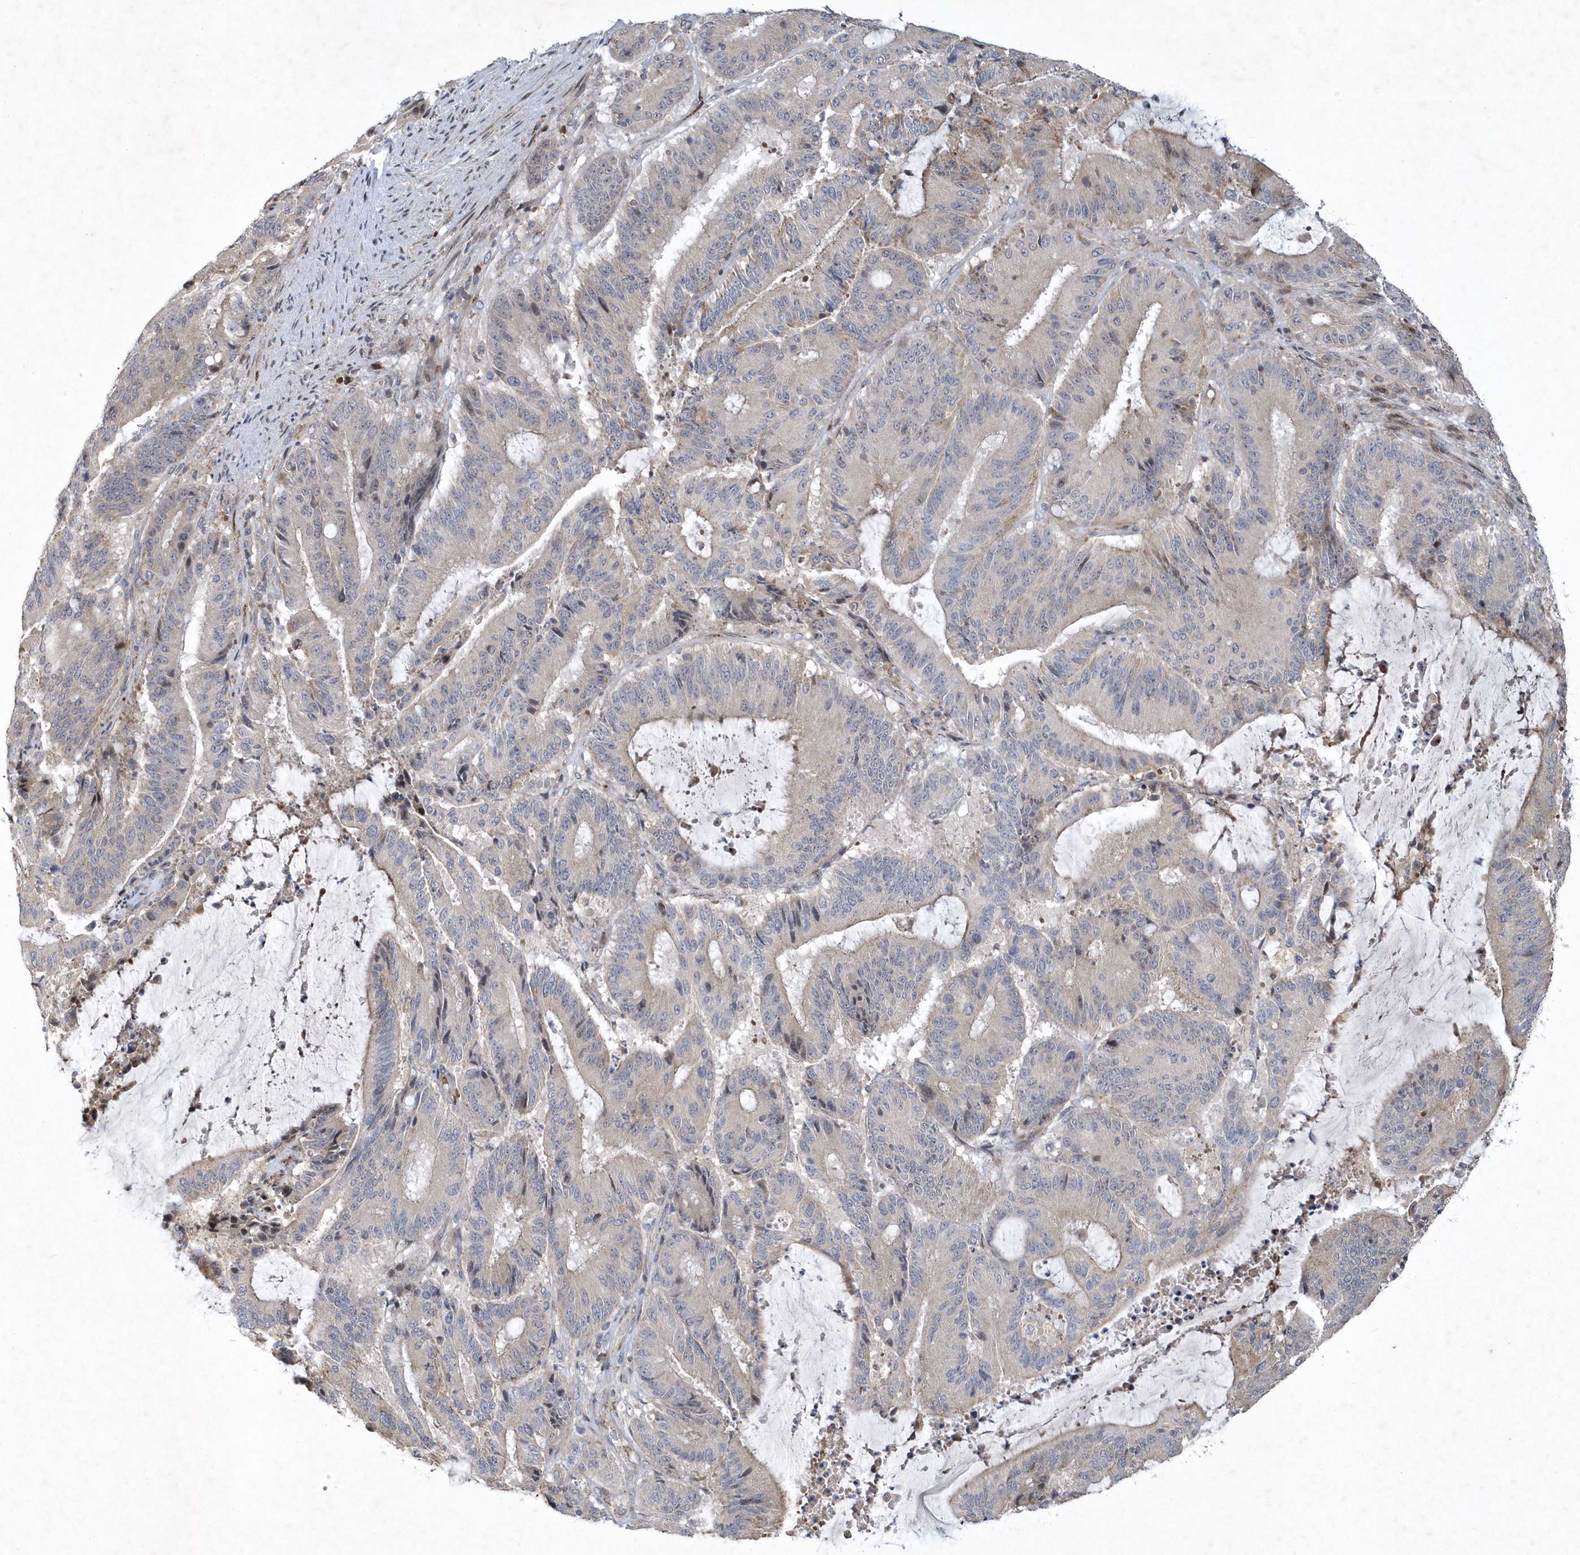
{"staining": {"intensity": "negative", "quantity": "none", "location": "none"}, "tissue": "liver cancer", "cell_type": "Tumor cells", "image_type": "cancer", "snomed": [{"axis": "morphology", "description": "Normal tissue, NOS"}, {"axis": "morphology", "description": "Cholangiocarcinoma"}, {"axis": "topography", "description": "Liver"}, {"axis": "topography", "description": "Peripheral nerve tissue"}], "caption": "Tumor cells show no significant protein positivity in cholangiocarcinoma (liver). The staining was performed using DAB (3,3'-diaminobenzidine) to visualize the protein expression in brown, while the nuclei were stained in blue with hematoxylin (Magnification: 20x).", "gene": "N4BP2", "patient": {"sex": "female", "age": 73}}